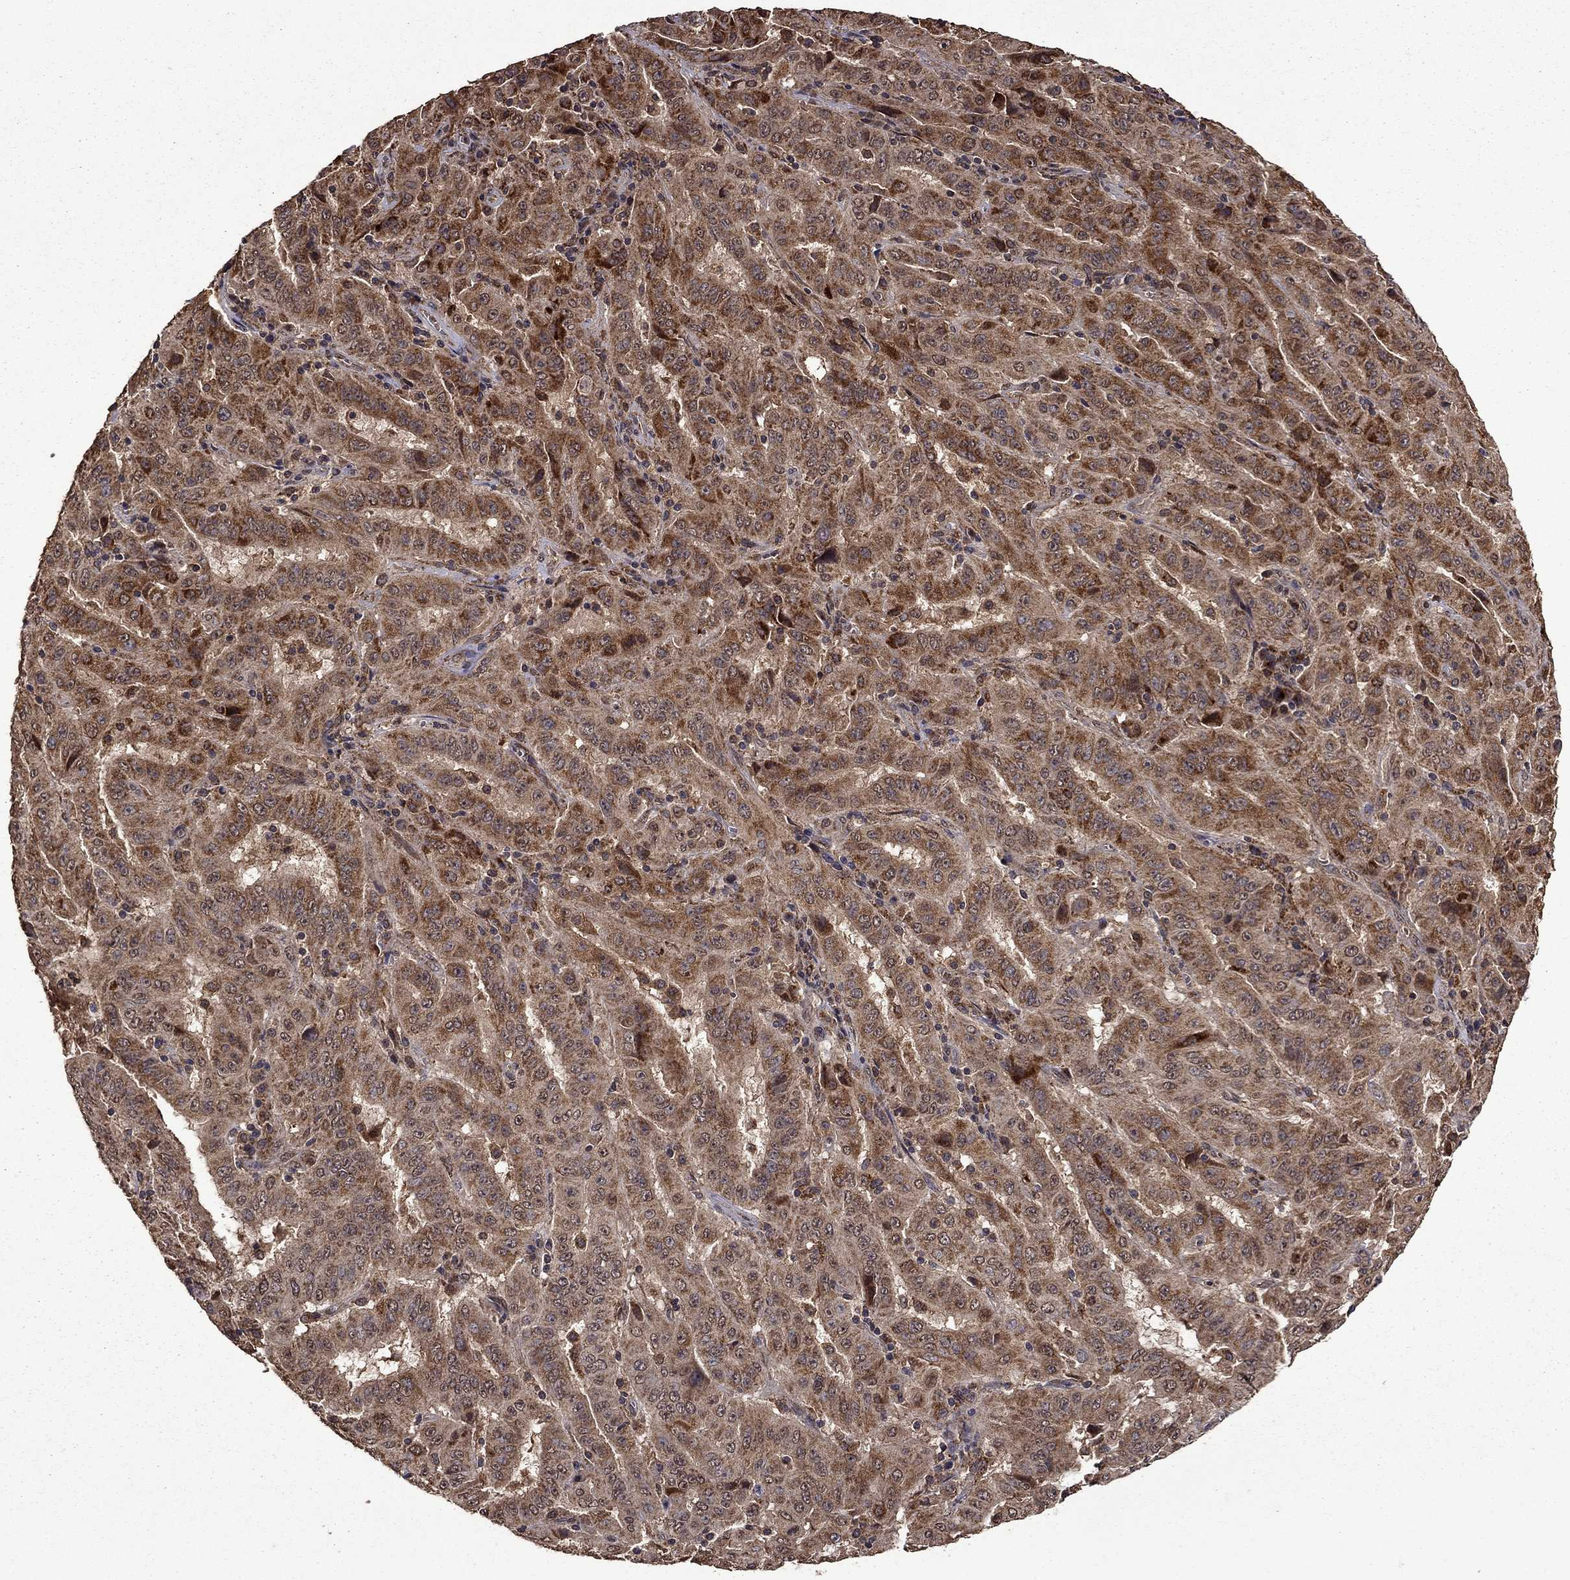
{"staining": {"intensity": "strong", "quantity": "25%-75%", "location": "cytoplasmic/membranous"}, "tissue": "pancreatic cancer", "cell_type": "Tumor cells", "image_type": "cancer", "snomed": [{"axis": "morphology", "description": "Adenocarcinoma, NOS"}, {"axis": "topography", "description": "Pancreas"}], "caption": "Immunohistochemical staining of human pancreatic adenocarcinoma demonstrates high levels of strong cytoplasmic/membranous protein positivity in about 25%-75% of tumor cells.", "gene": "ITM2B", "patient": {"sex": "male", "age": 63}}